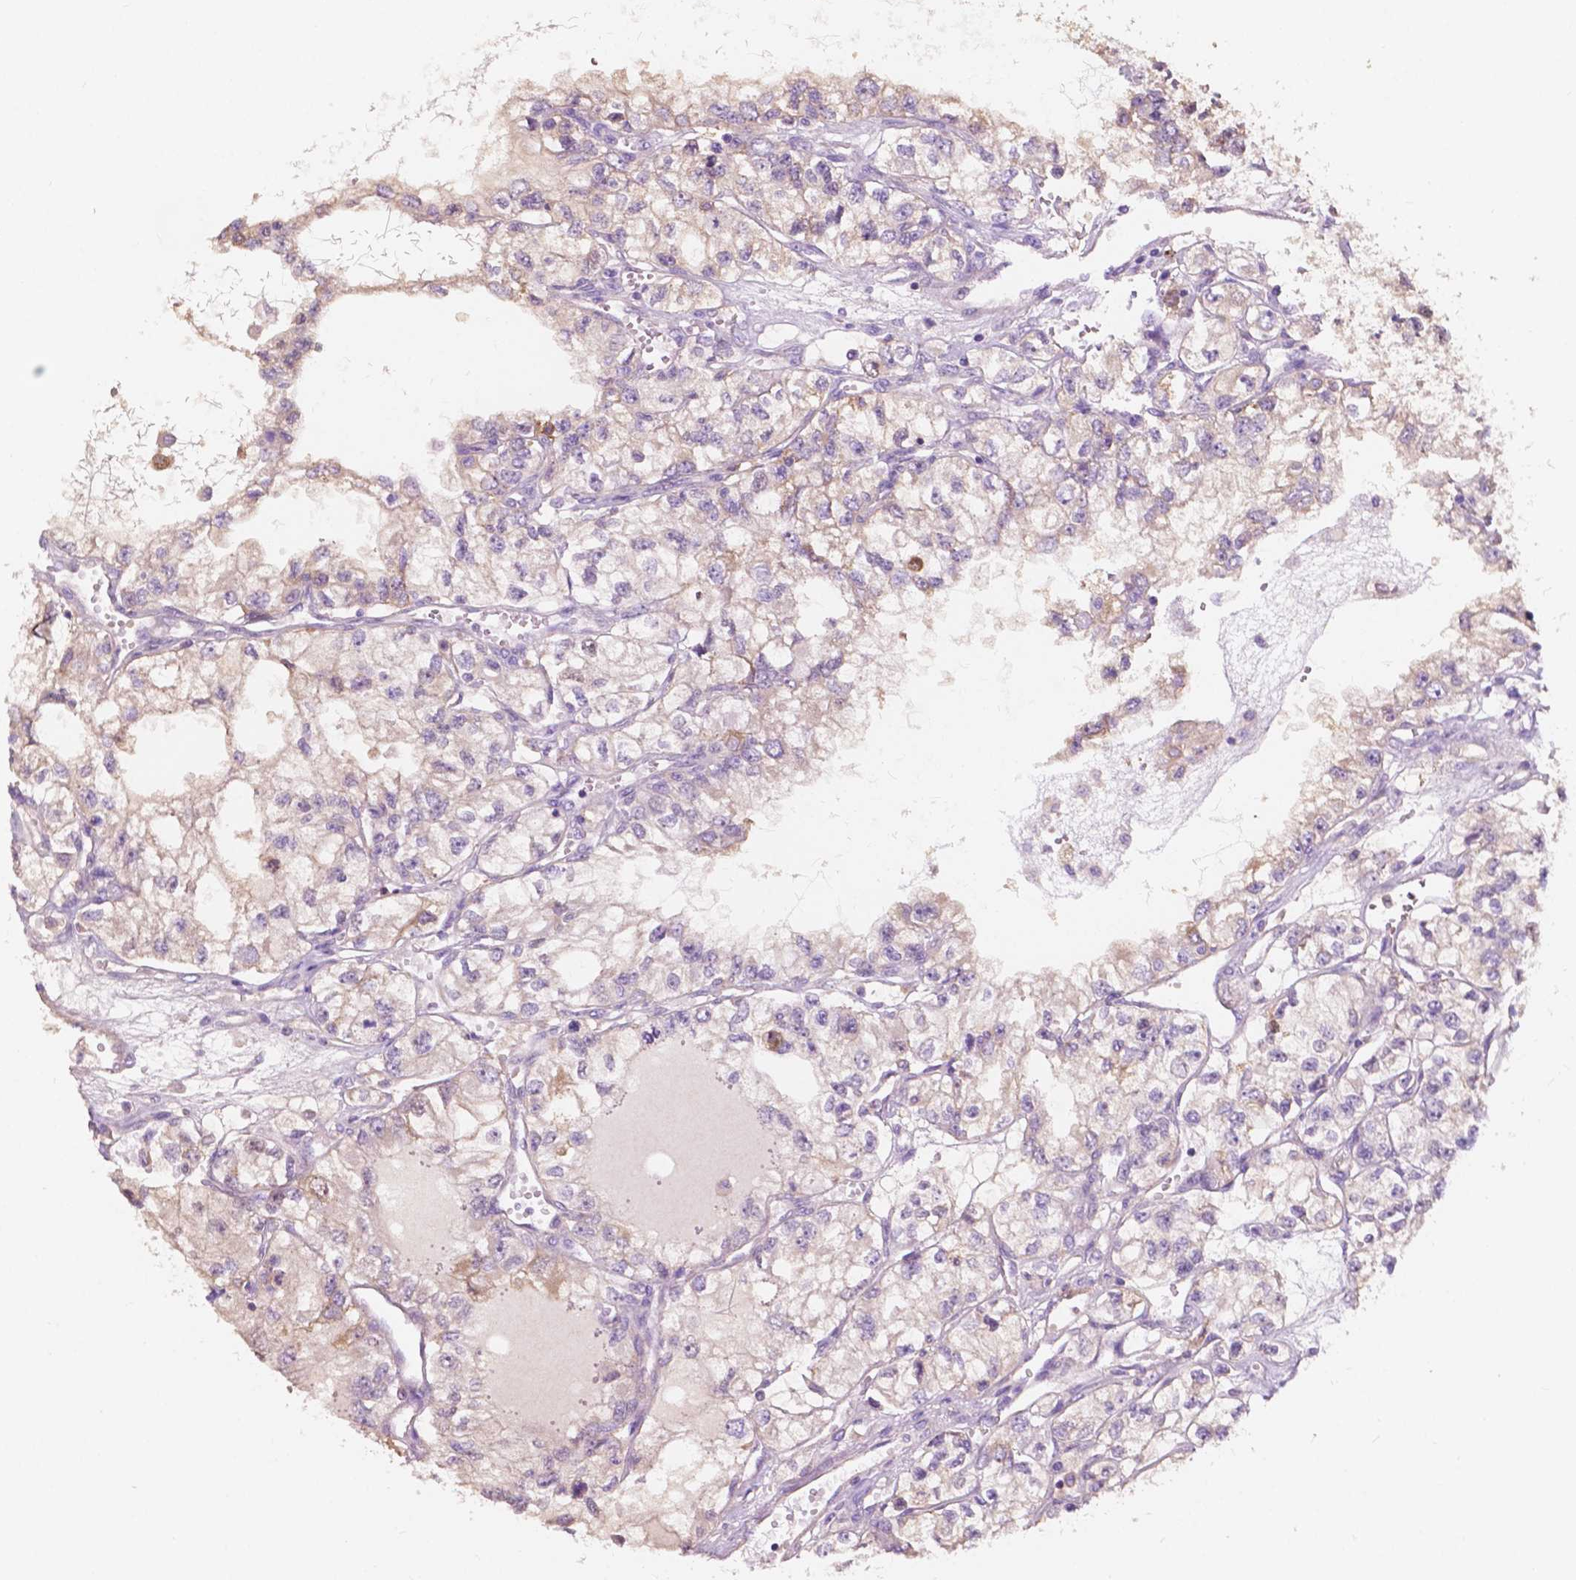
{"staining": {"intensity": "weak", "quantity": "<25%", "location": "cytoplasmic/membranous"}, "tissue": "renal cancer", "cell_type": "Tumor cells", "image_type": "cancer", "snomed": [{"axis": "morphology", "description": "Adenocarcinoma, NOS"}, {"axis": "topography", "description": "Kidney"}], "caption": "A high-resolution image shows immunohistochemistry (IHC) staining of renal adenocarcinoma, which shows no significant positivity in tumor cells. (Brightfield microscopy of DAB immunohistochemistry (IHC) at high magnification).", "gene": "SEMA4A", "patient": {"sex": "female", "age": 59}}